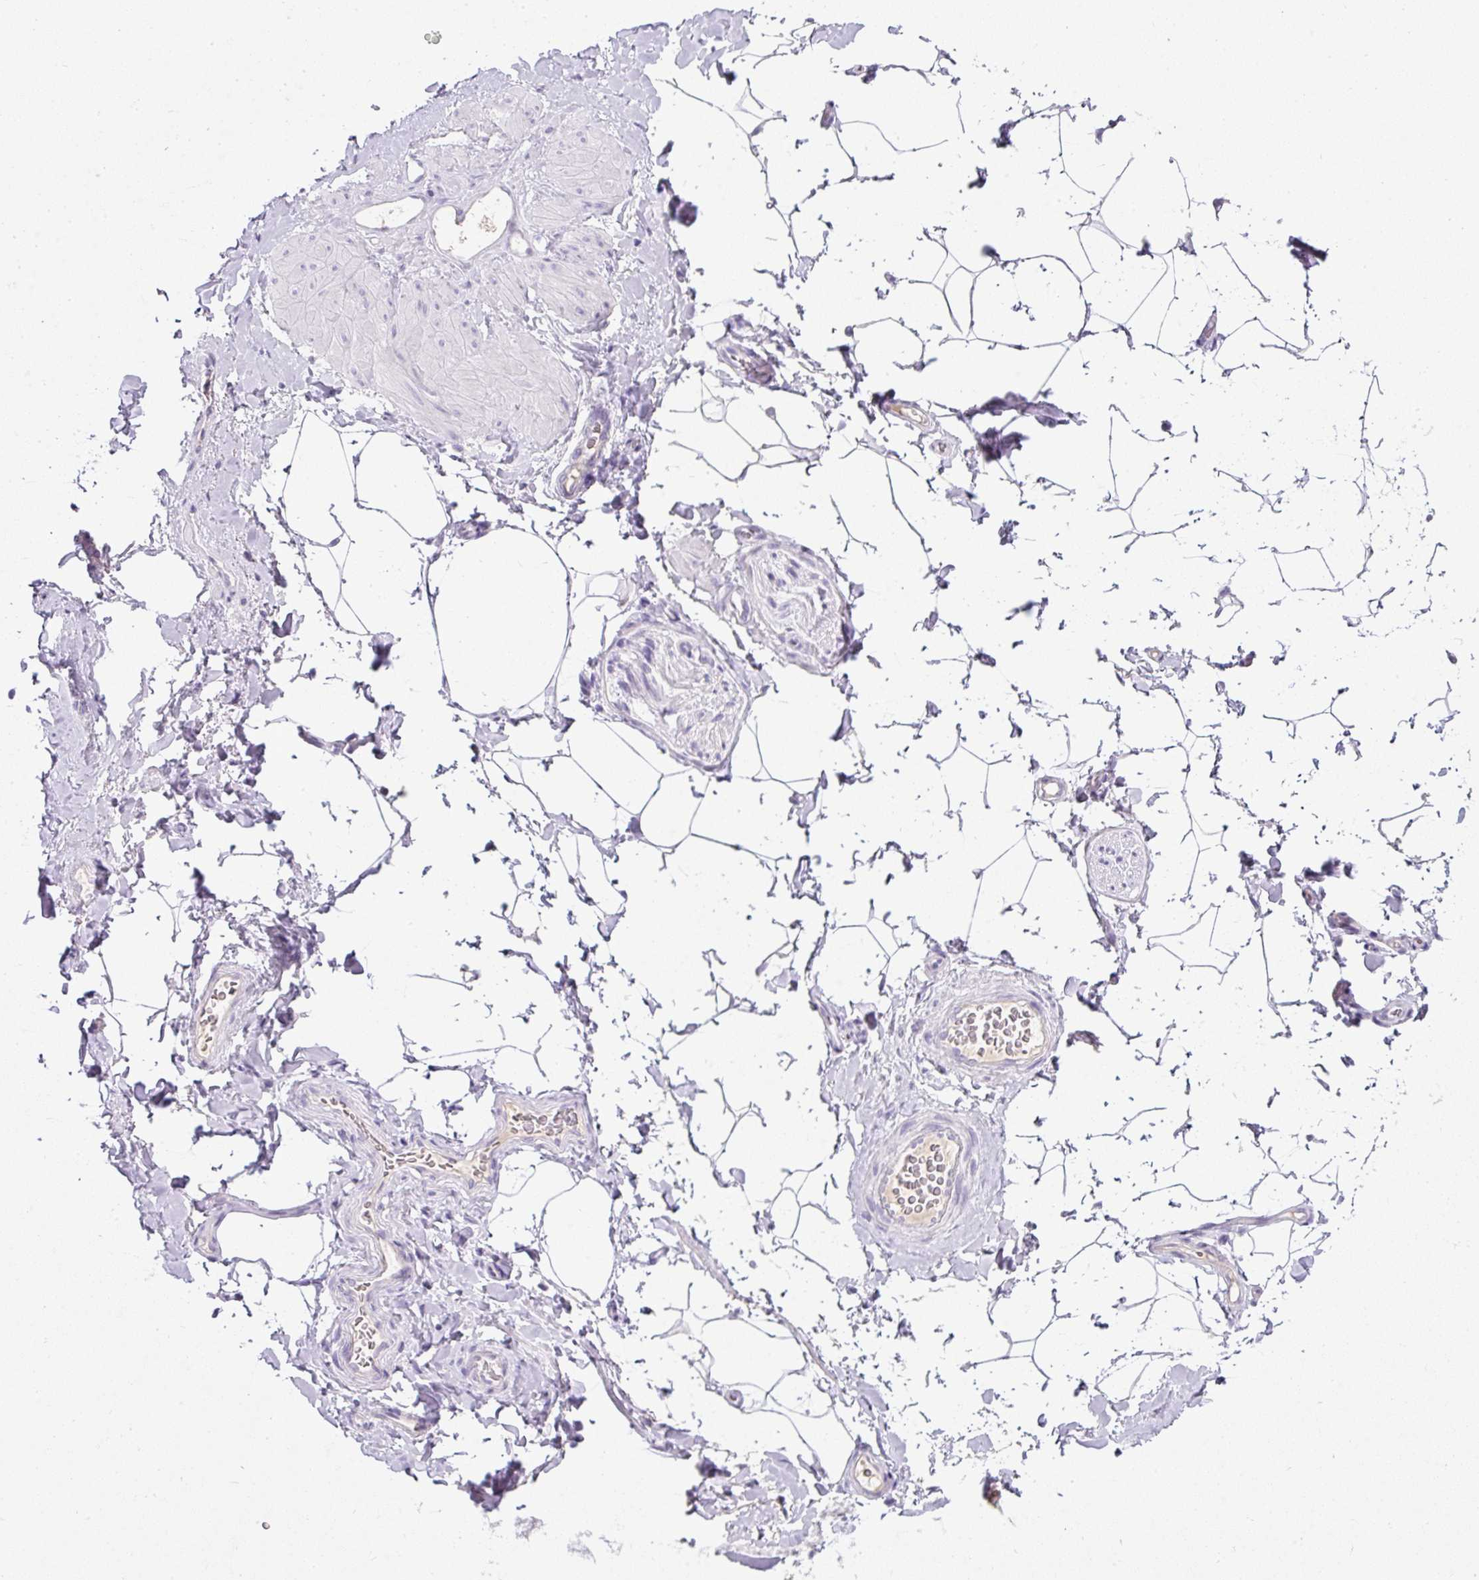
{"staining": {"intensity": "negative", "quantity": "none", "location": "none"}, "tissue": "adipose tissue", "cell_type": "Adipocytes", "image_type": "normal", "snomed": [{"axis": "morphology", "description": "Normal tissue, NOS"}, {"axis": "topography", "description": "Vascular tissue"}, {"axis": "topography", "description": "Peripheral nerve tissue"}], "caption": "IHC histopathology image of benign human adipose tissue stained for a protein (brown), which shows no staining in adipocytes. Nuclei are stained in blue.", "gene": "COL9A2", "patient": {"sex": "male", "age": 41}}